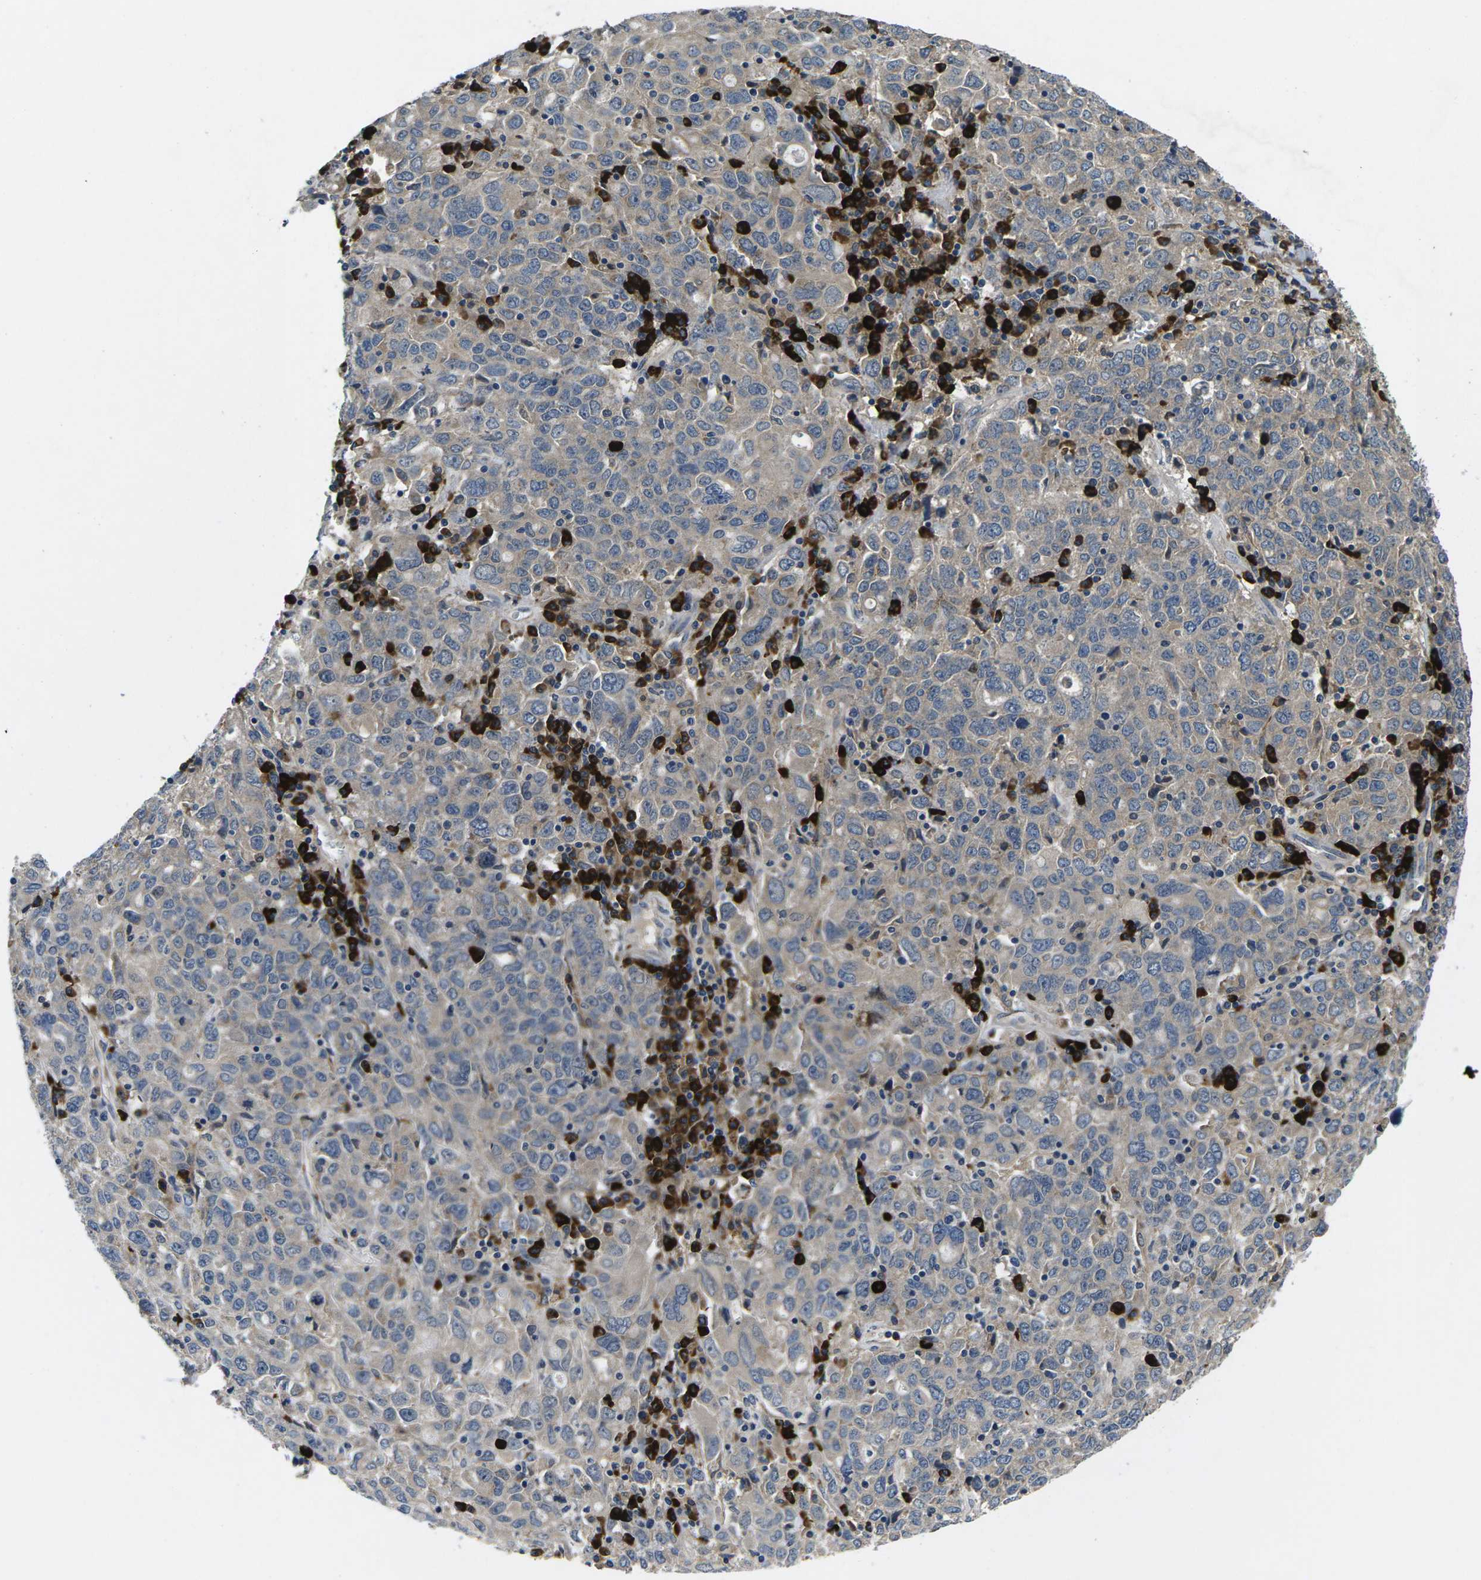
{"staining": {"intensity": "negative", "quantity": "none", "location": "none"}, "tissue": "ovarian cancer", "cell_type": "Tumor cells", "image_type": "cancer", "snomed": [{"axis": "morphology", "description": "Carcinoma, endometroid"}, {"axis": "topography", "description": "Ovary"}], "caption": "IHC of human ovarian cancer (endometroid carcinoma) exhibits no expression in tumor cells.", "gene": "PLCE1", "patient": {"sex": "female", "age": 62}}